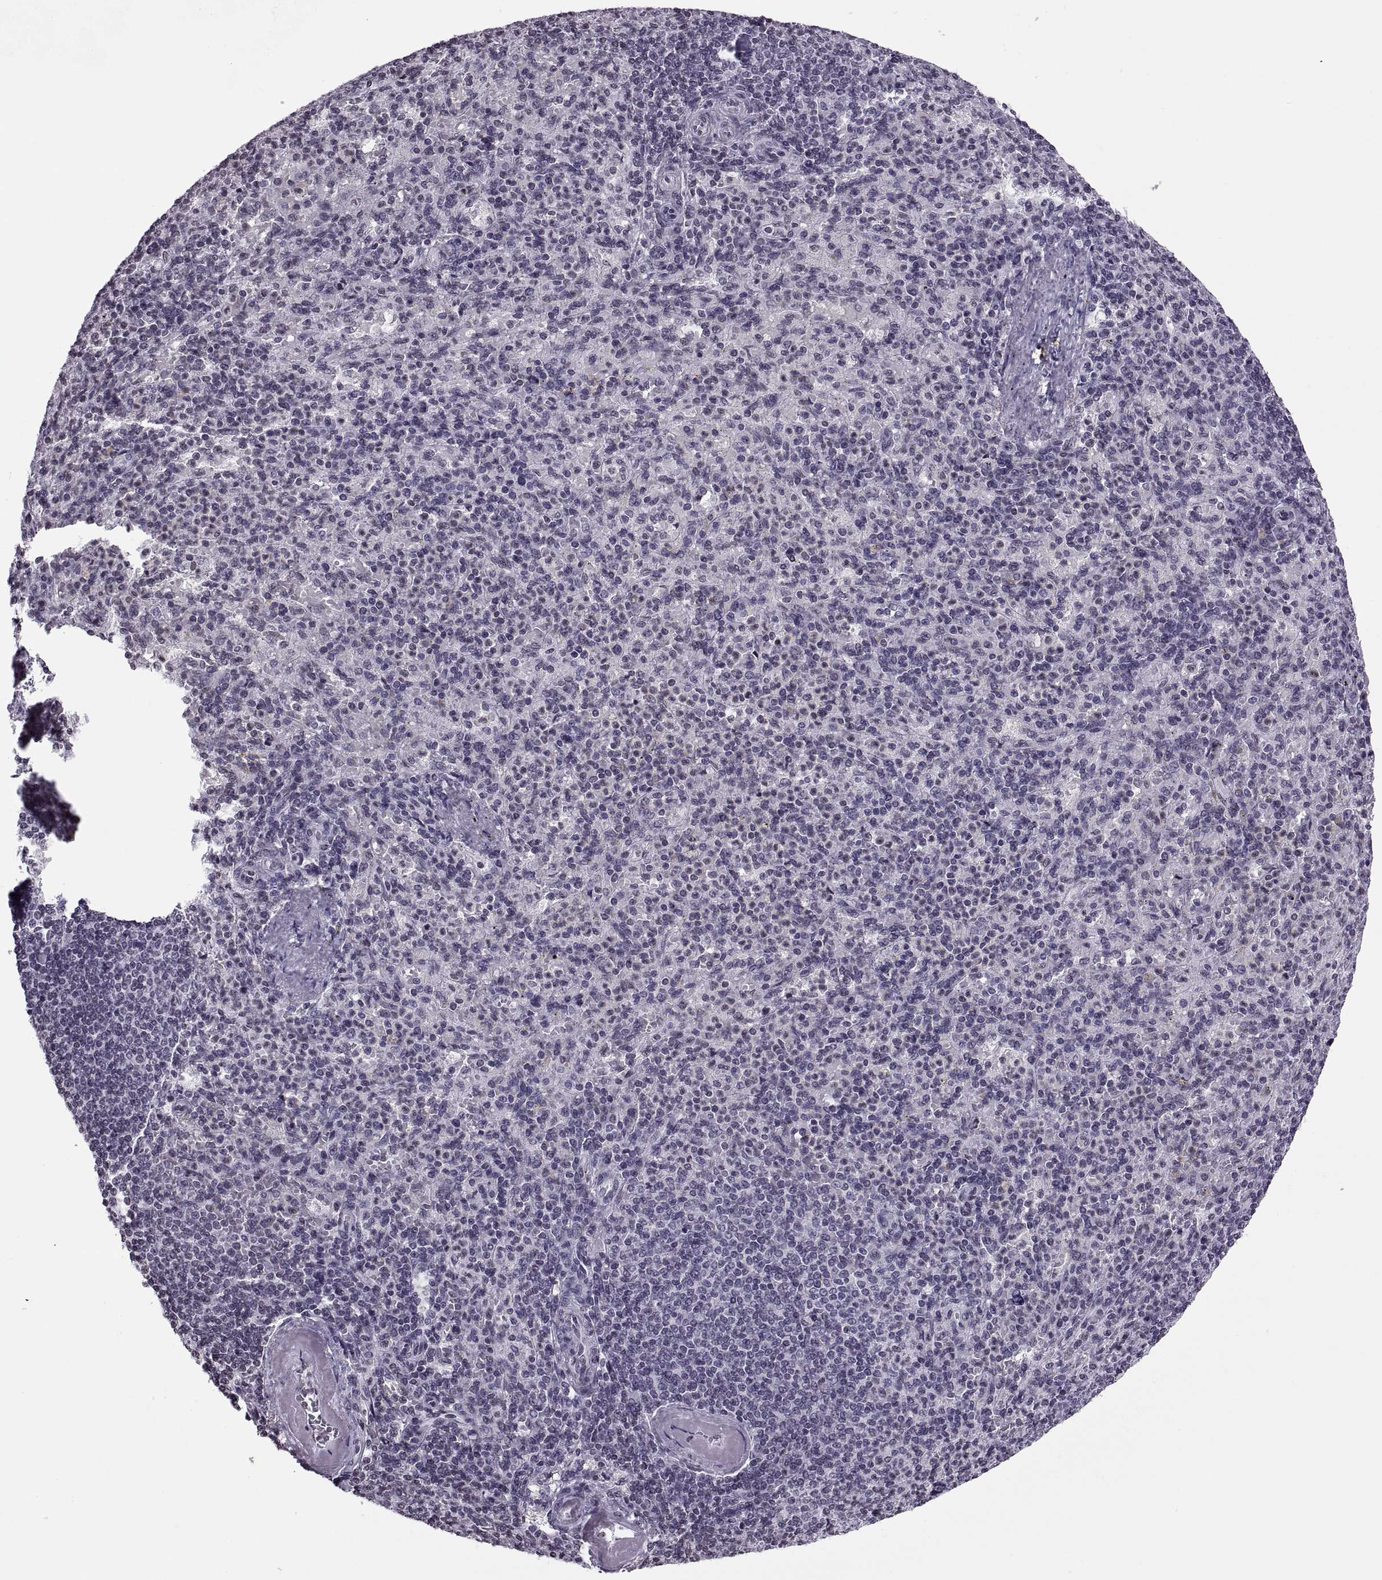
{"staining": {"intensity": "negative", "quantity": "none", "location": "none"}, "tissue": "spleen", "cell_type": "Cells in red pulp", "image_type": "normal", "snomed": [{"axis": "morphology", "description": "Normal tissue, NOS"}, {"axis": "topography", "description": "Spleen"}], "caption": "Immunohistochemistry image of unremarkable human spleen stained for a protein (brown), which exhibits no staining in cells in red pulp. (Stains: DAB IHC with hematoxylin counter stain, Microscopy: brightfield microscopy at high magnification).", "gene": "H1", "patient": {"sex": "female", "age": 74}}